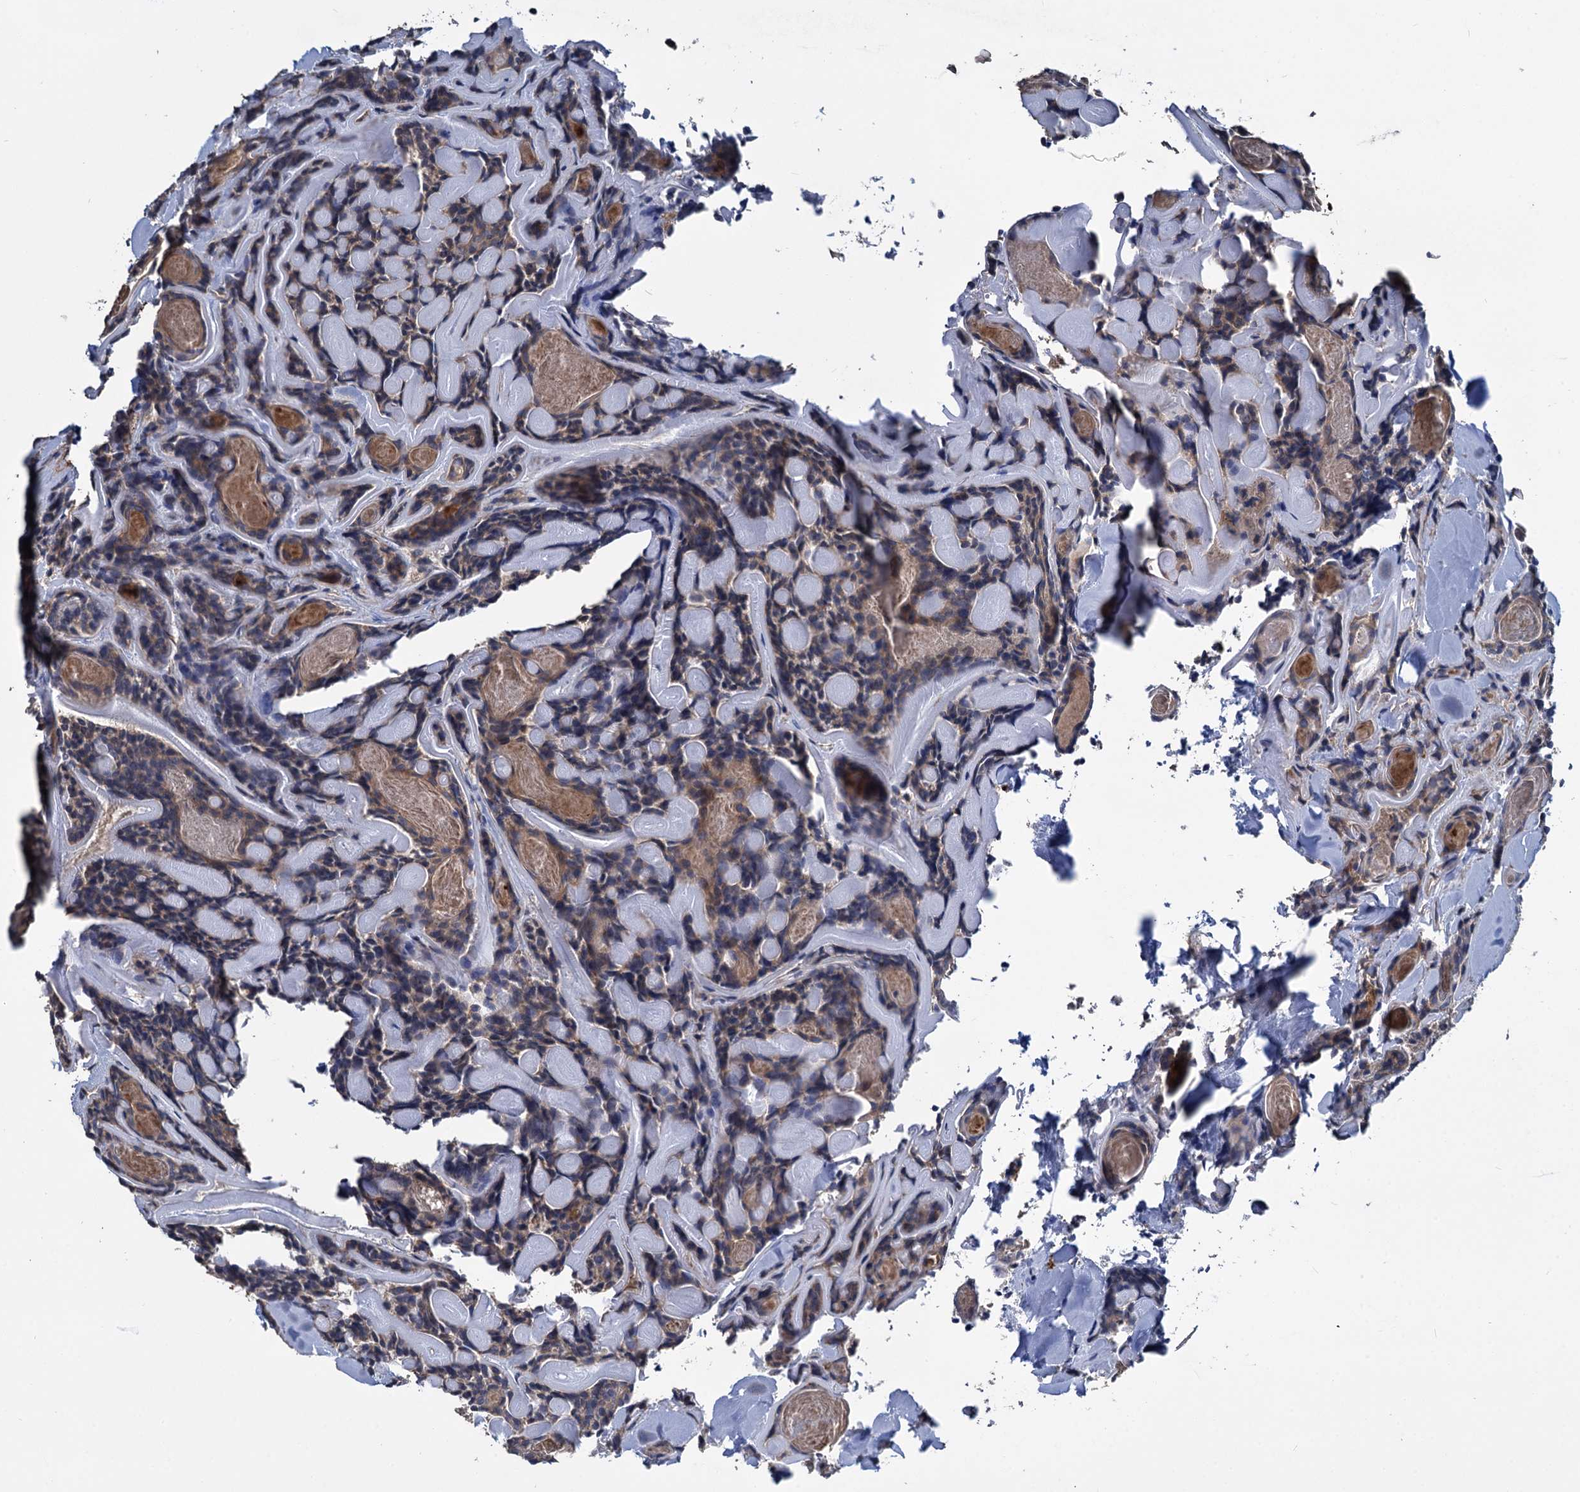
{"staining": {"intensity": "weak", "quantity": ">75%", "location": "cytoplasmic/membranous"}, "tissue": "head and neck cancer", "cell_type": "Tumor cells", "image_type": "cancer", "snomed": [{"axis": "morphology", "description": "Adenocarcinoma, NOS"}, {"axis": "topography", "description": "Salivary gland"}, {"axis": "topography", "description": "Head-Neck"}], "caption": "Immunohistochemistry (IHC) photomicrograph of neoplastic tissue: head and neck cancer (adenocarcinoma) stained using IHC reveals low levels of weak protein expression localized specifically in the cytoplasmic/membranous of tumor cells, appearing as a cytoplasmic/membranous brown color.", "gene": "URAD", "patient": {"sex": "female", "age": 63}}